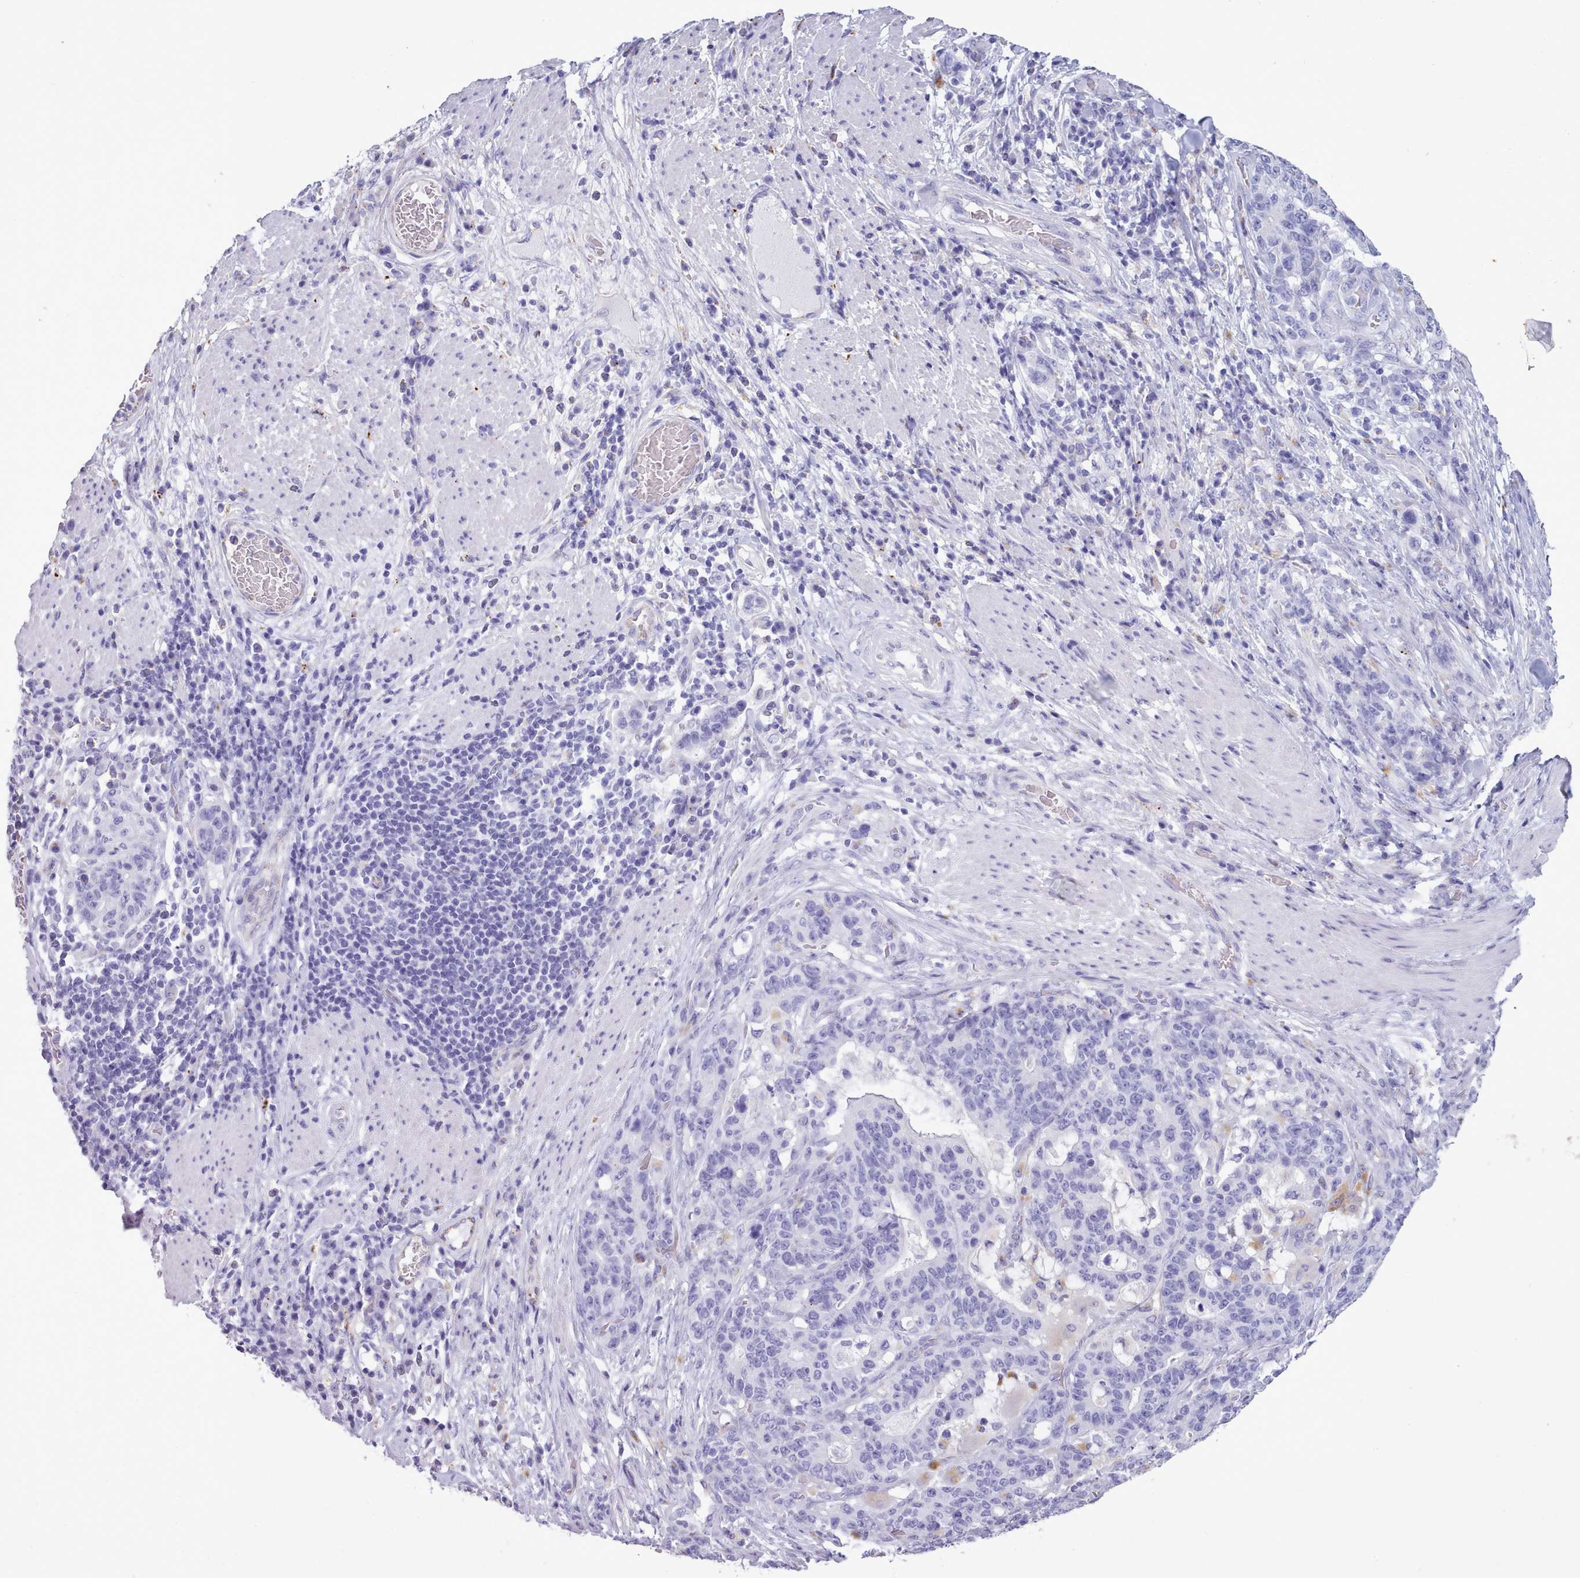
{"staining": {"intensity": "negative", "quantity": "none", "location": "none"}, "tissue": "stomach cancer", "cell_type": "Tumor cells", "image_type": "cancer", "snomed": [{"axis": "morphology", "description": "Normal tissue, NOS"}, {"axis": "morphology", "description": "Adenocarcinoma, NOS"}, {"axis": "topography", "description": "Stomach"}], "caption": "DAB immunohistochemical staining of stomach cancer shows no significant staining in tumor cells.", "gene": "GAA", "patient": {"sex": "female", "age": 64}}